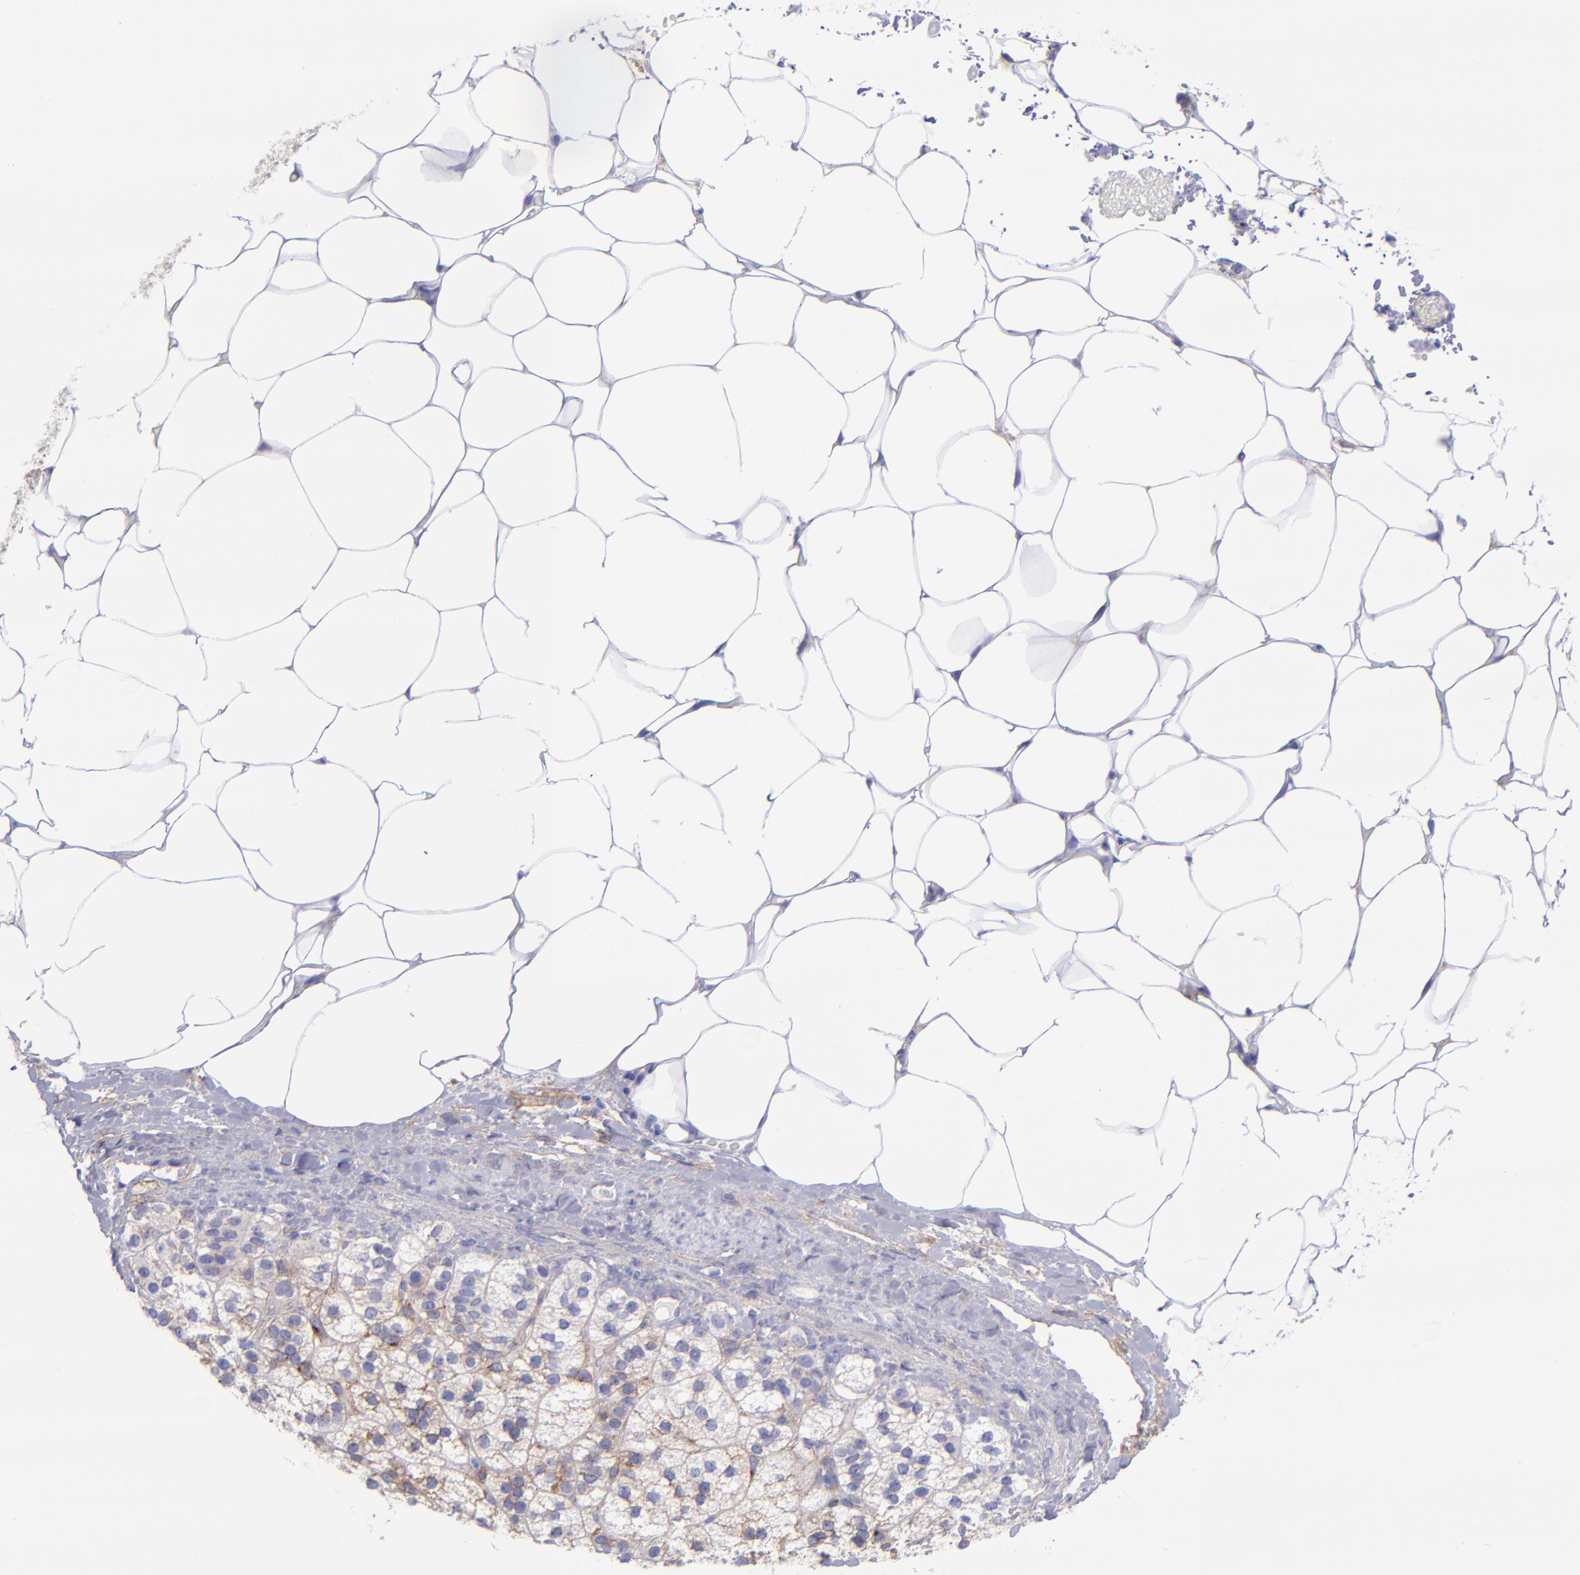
{"staining": {"intensity": "weak", "quantity": "25%-75%", "location": "cytoplasmic/membranous"}, "tissue": "adrenal gland", "cell_type": "Glandular cells", "image_type": "normal", "snomed": [{"axis": "morphology", "description": "Normal tissue, NOS"}, {"axis": "topography", "description": "Adrenal gland"}], "caption": "Immunohistochemistry (IHC) staining of unremarkable adrenal gland, which exhibits low levels of weak cytoplasmic/membranous staining in about 25%-75% of glandular cells indicating weak cytoplasmic/membranous protein staining. The staining was performed using DAB (brown) for protein detection and nuclei were counterstained in hematoxylin (blue).", "gene": "ITGAV", "patient": {"sex": "male", "age": 35}}